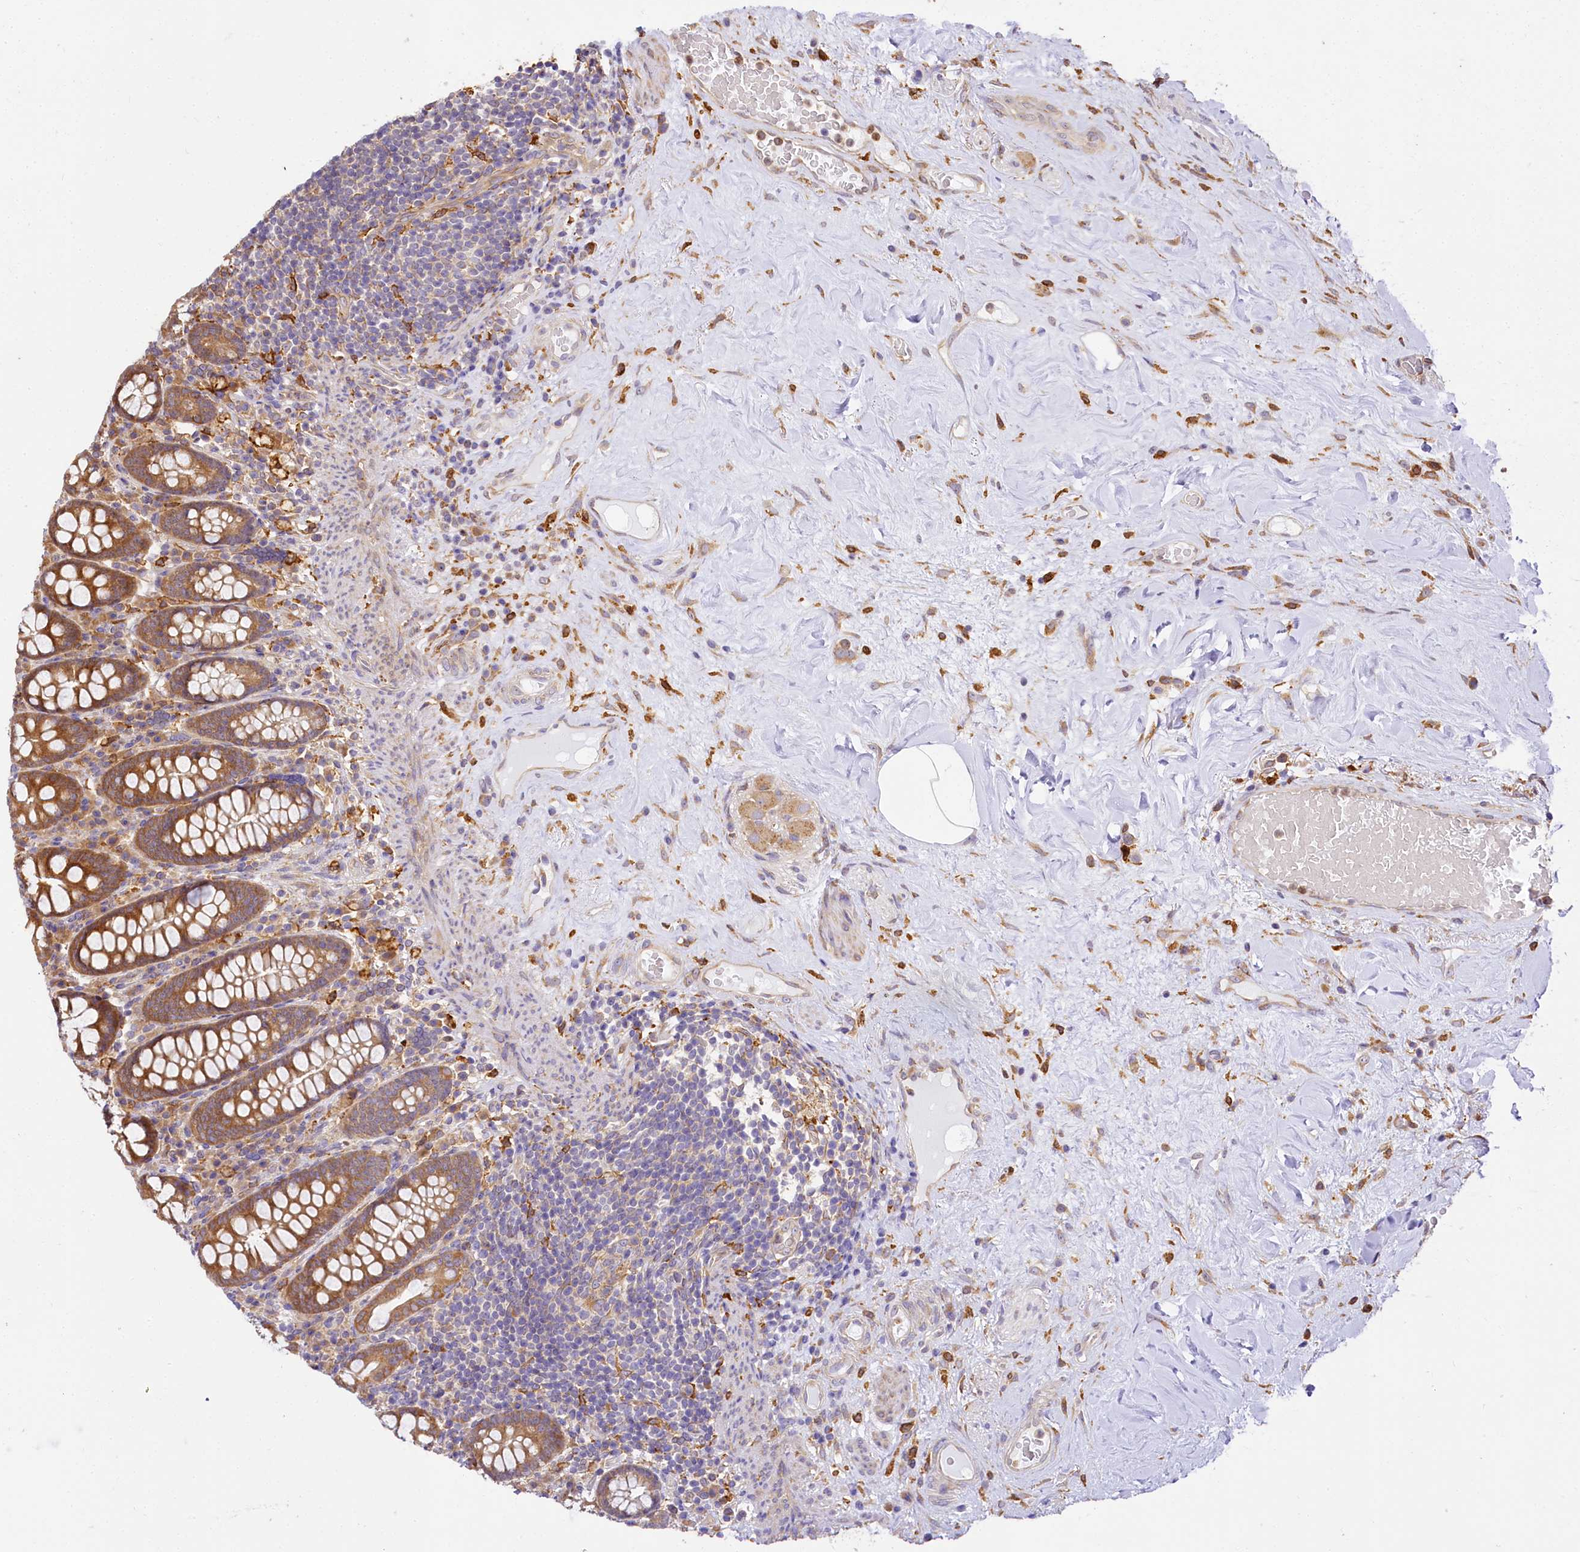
{"staining": {"intensity": "moderate", "quantity": ">75%", "location": "cytoplasmic/membranous"}, "tissue": "colon", "cell_type": "Endothelial cells", "image_type": "normal", "snomed": [{"axis": "morphology", "description": "Normal tissue, NOS"}, {"axis": "topography", "description": "Colon"}], "caption": "The histopathology image reveals immunohistochemical staining of benign colon. There is moderate cytoplasmic/membranous positivity is appreciated in about >75% of endothelial cells.", "gene": "PPIP5K2", "patient": {"sex": "female", "age": 79}}